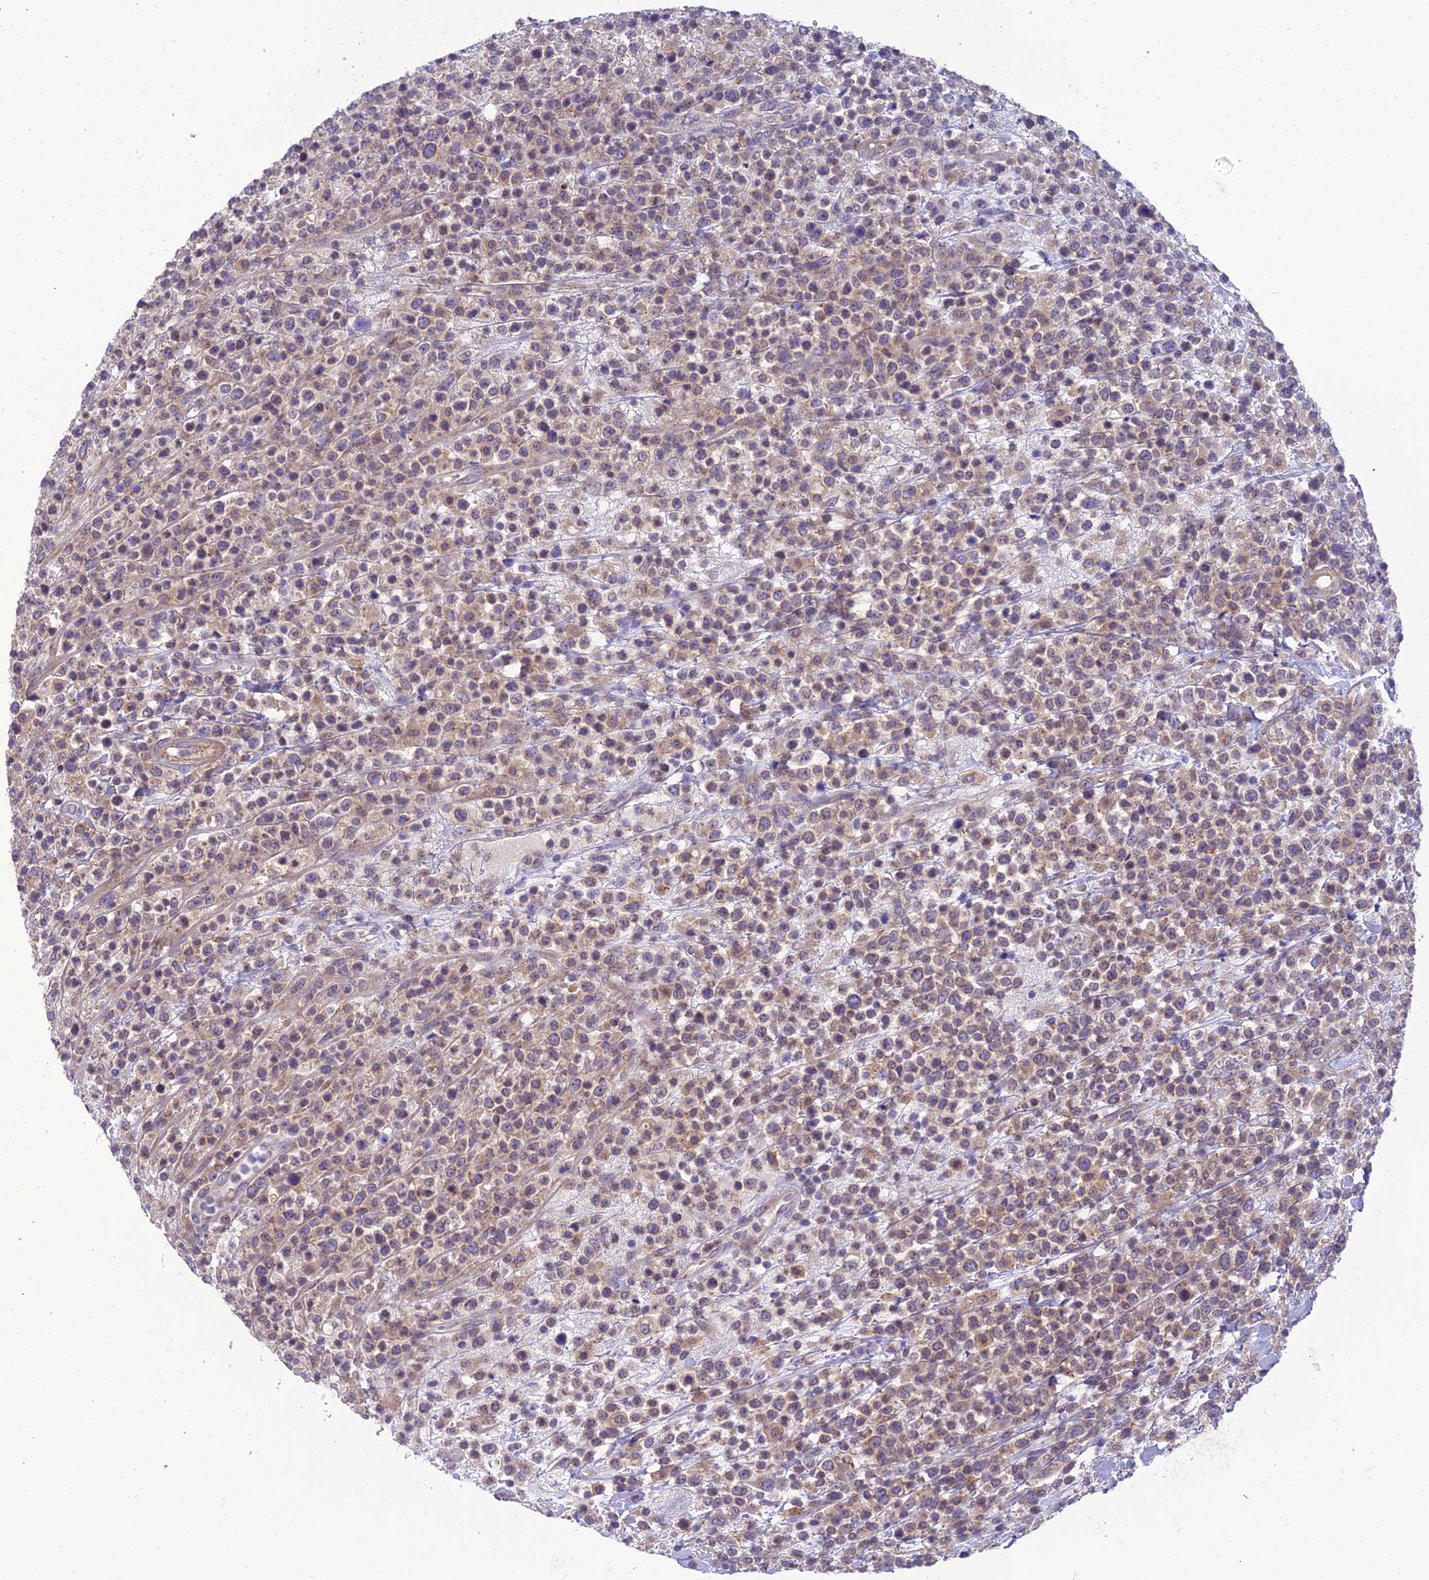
{"staining": {"intensity": "weak", "quantity": ">75%", "location": "cytoplasmic/membranous"}, "tissue": "lymphoma", "cell_type": "Tumor cells", "image_type": "cancer", "snomed": [{"axis": "morphology", "description": "Malignant lymphoma, non-Hodgkin's type, High grade"}, {"axis": "topography", "description": "Colon"}], "caption": "Lymphoma stained with DAB (3,3'-diaminobenzidine) immunohistochemistry demonstrates low levels of weak cytoplasmic/membranous positivity in about >75% of tumor cells.", "gene": "GOLPH3", "patient": {"sex": "female", "age": 53}}